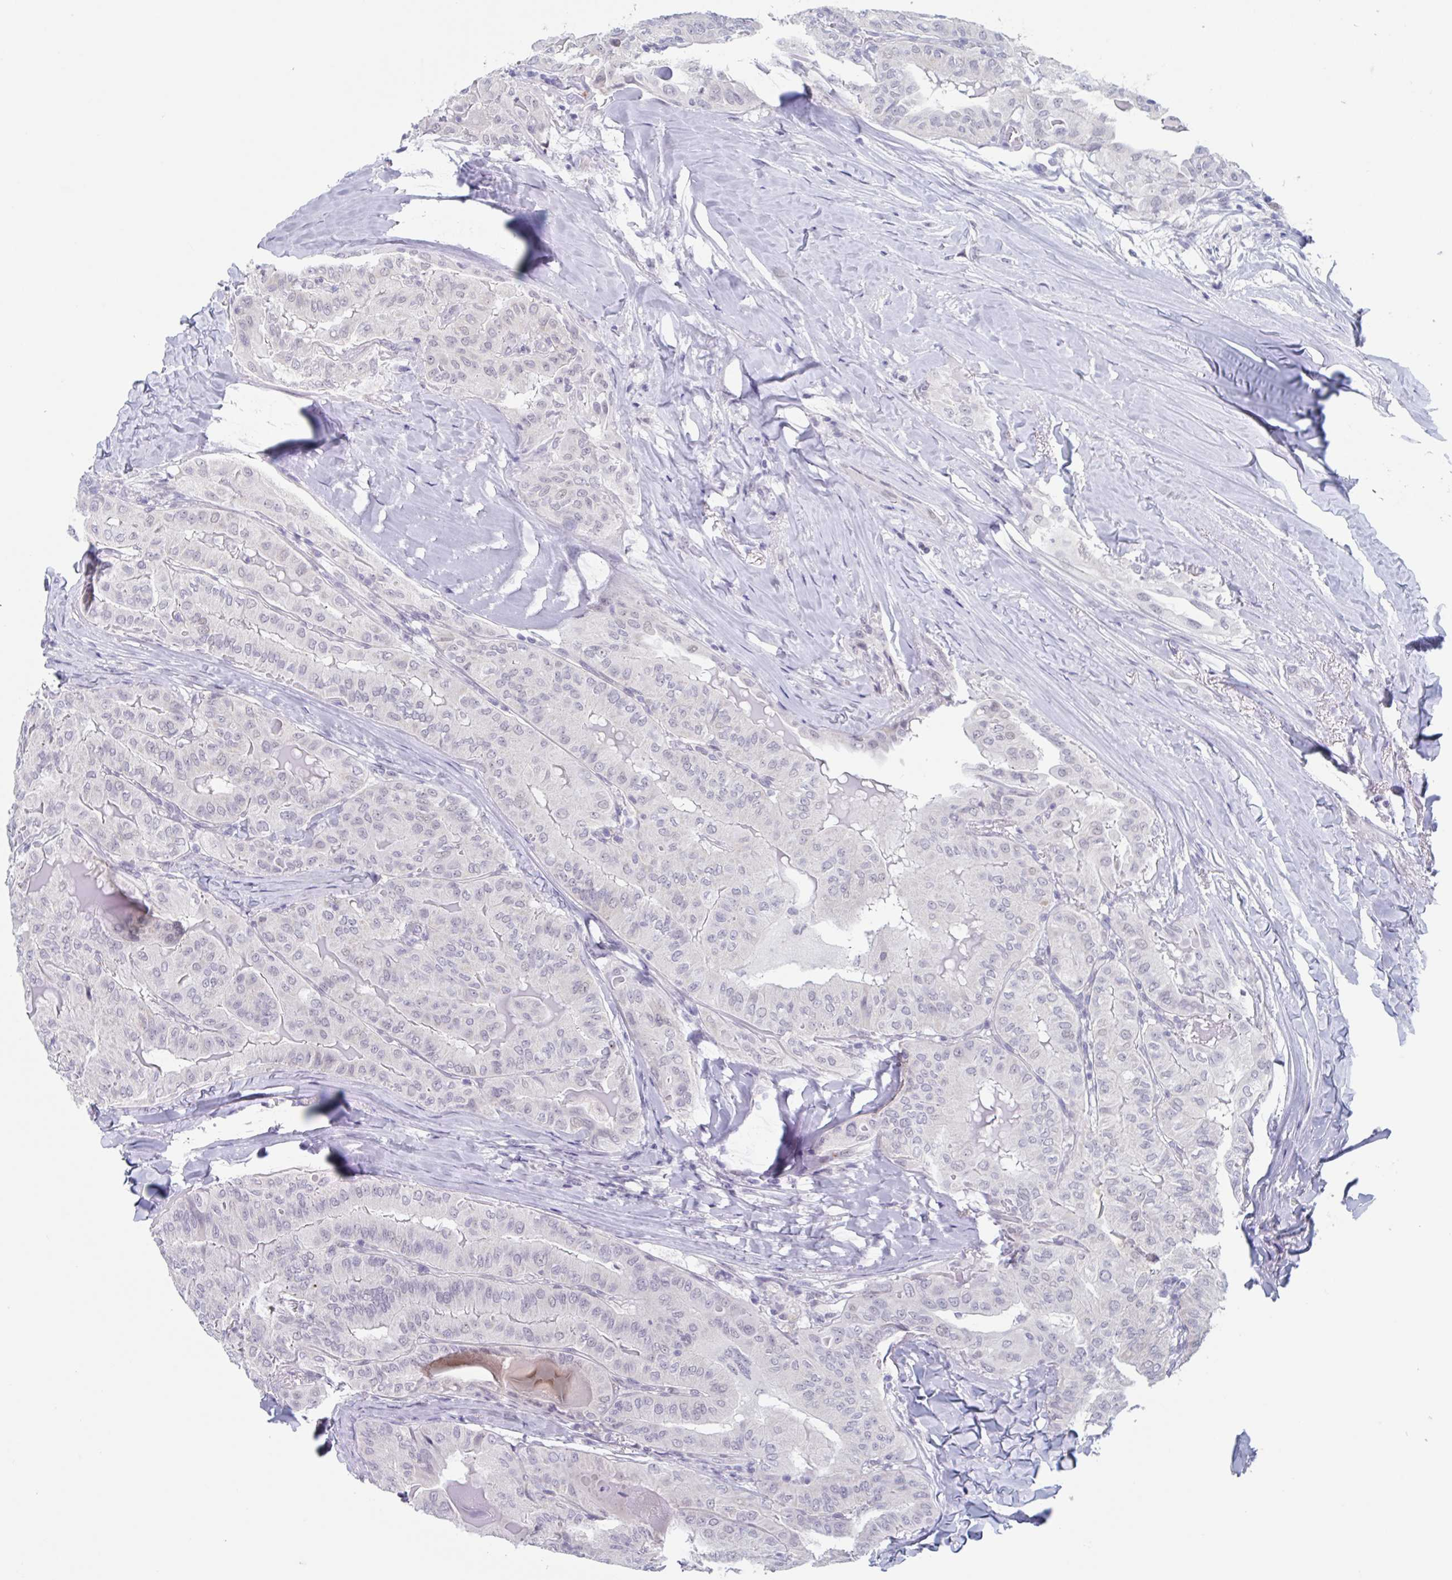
{"staining": {"intensity": "negative", "quantity": "none", "location": "none"}, "tissue": "thyroid cancer", "cell_type": "Tumor cells", "image_type": "cancer", "snomed": [{"axis": "morphology", "description": "Papillary adenocarcinoma, NOS"}, {"axis": "topography", "description": "Thyroid gland"}], "caption": "This is an immunohistochemistry (IHC) photomicrograph of human thyroid cancer (papillary adenocarcinoma). There is no expression in tumor cells.", "gene": "KDM4D", "patient": {"sex": "female", "age": 68}}